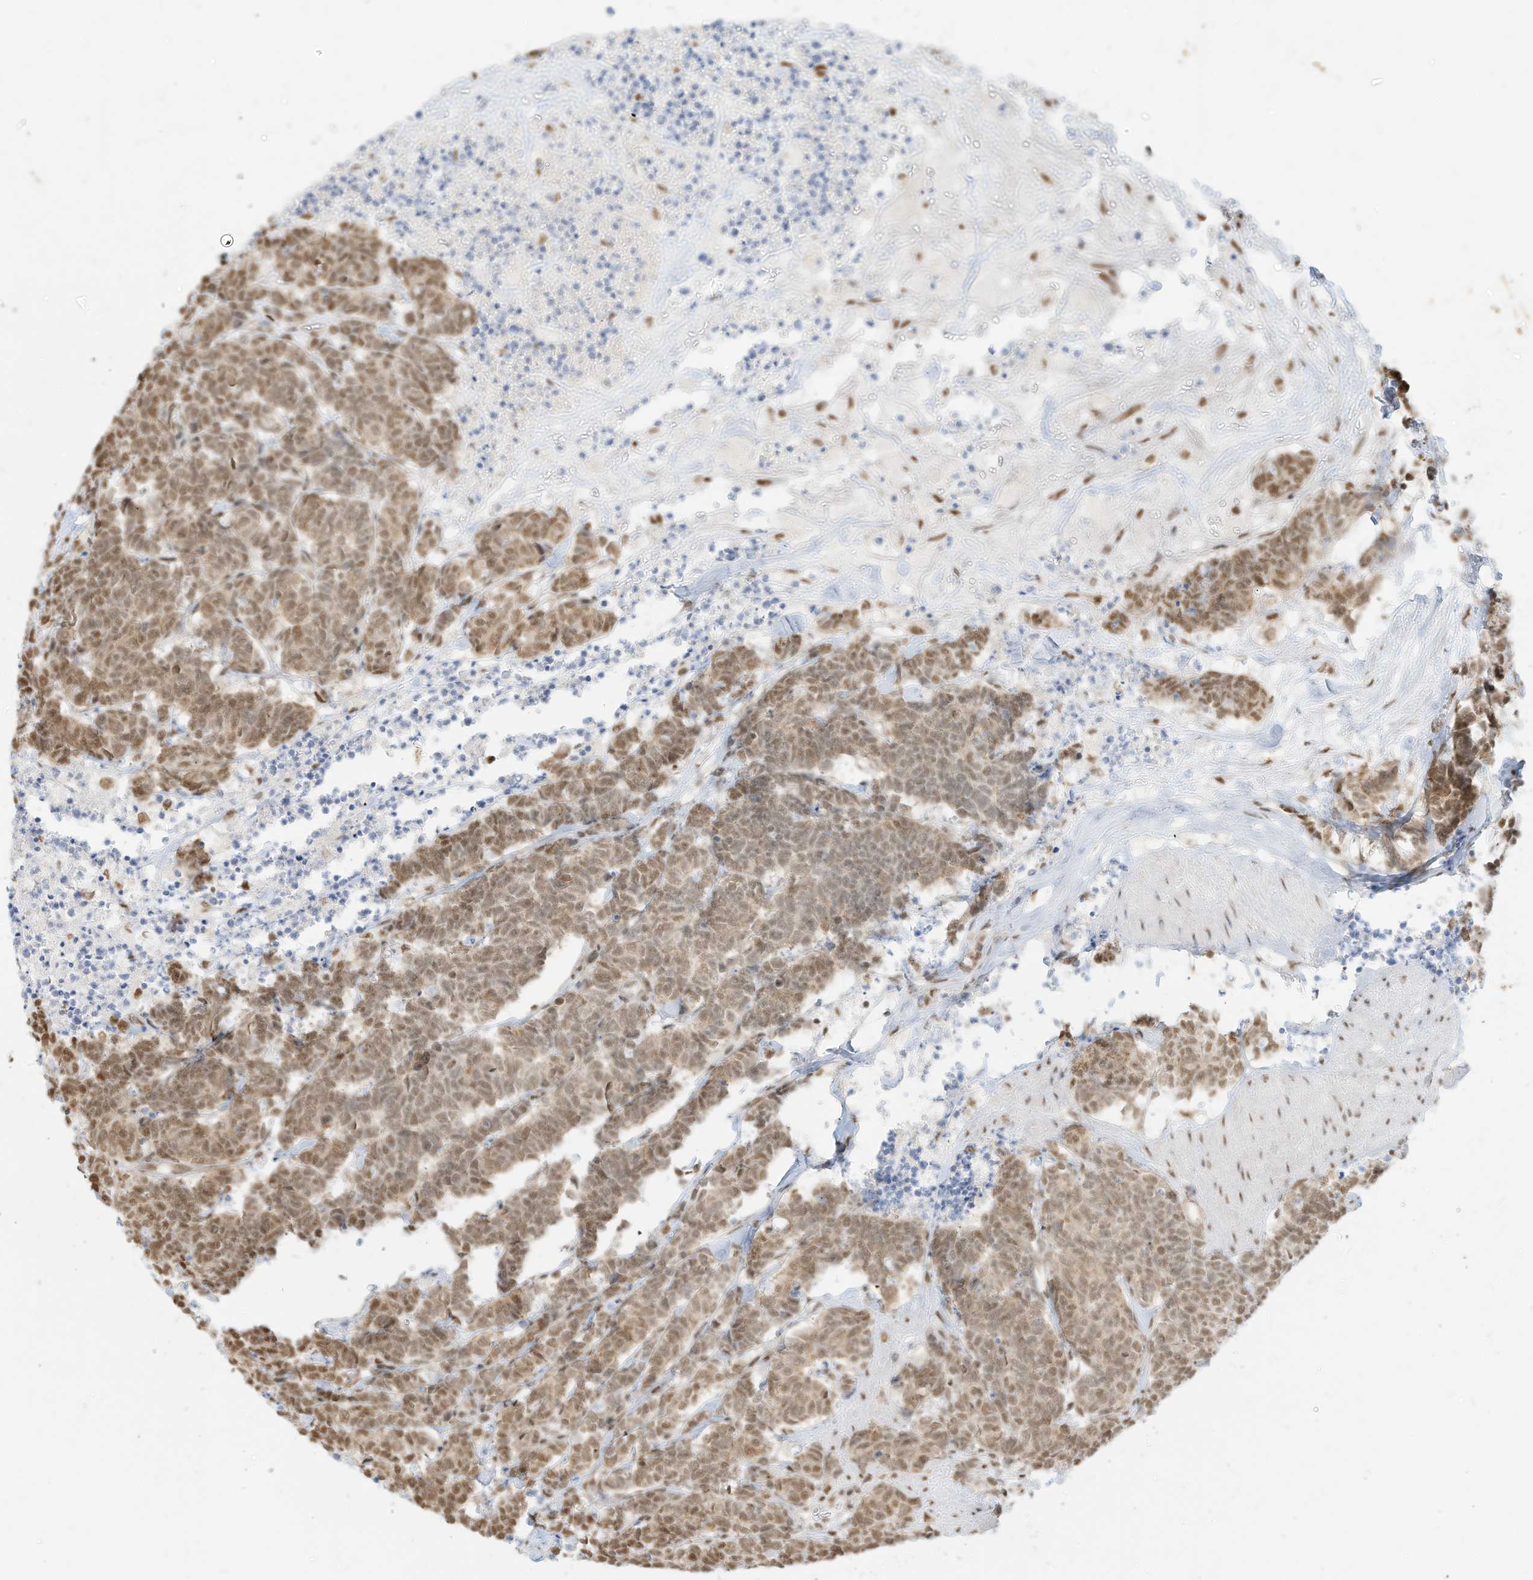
{"staining": {"intensity": "moderate", "quantity": ">75%", "location": "nuclear"}, "tissue": "carcinoid", "cell_type": "Tumor cells", "image_type": "cancer", "snomed": [{"axis": "morphology", "description": "Carcinoma, NOS"}, {"axis": "morphology", "description": "Carcinoid, malignant, NOS"}, {"axis": "topography", "description": "Urinary bladder"}], "caption": "This photomicrograph displays immunohistochemistry (IHC) staining of carcinoid, with medium moderate nuclear staining in about >75% of tumor cells.", "gene": "NHSL1", "patient": {"sex": "male", "age": 57}}